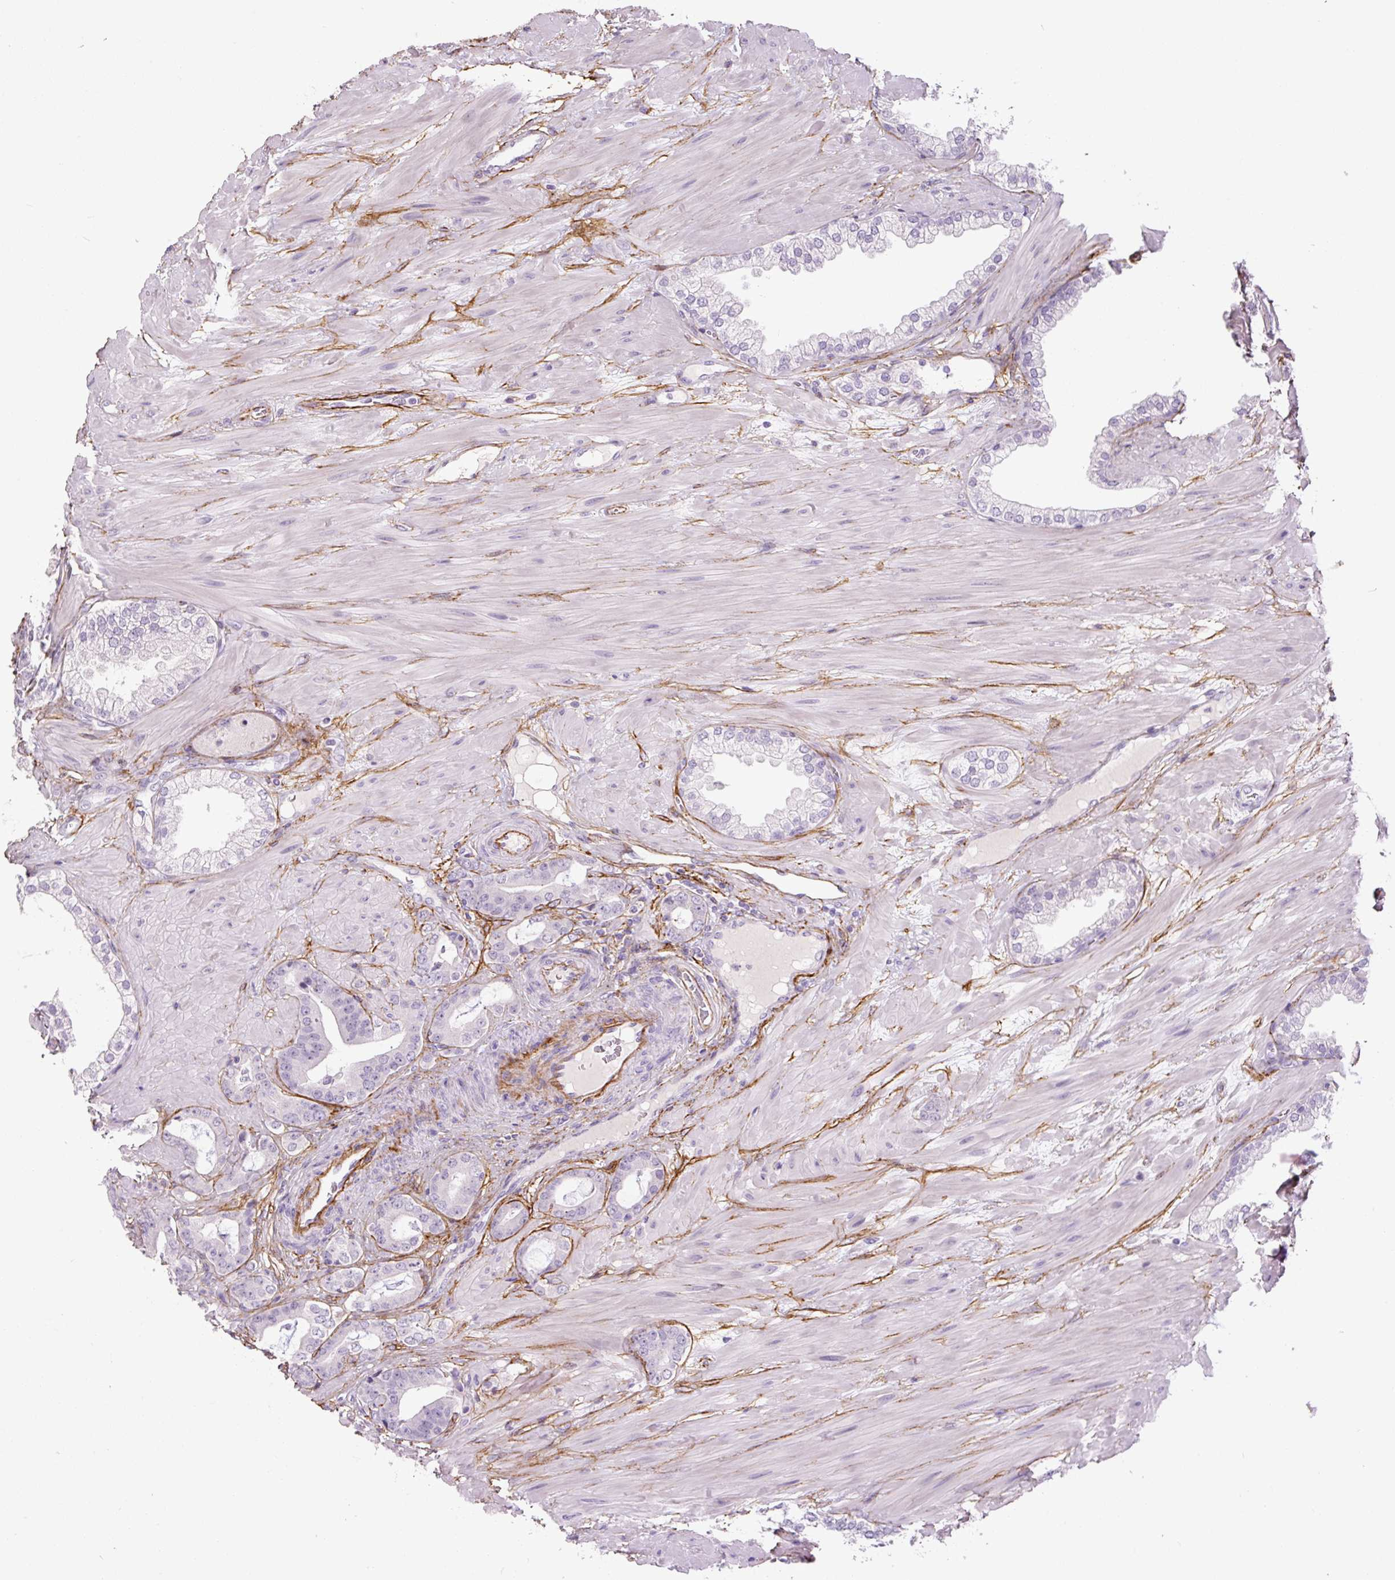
{"staining": {"intensity": "negative", "quantity": "none", "location": "none"}, "tissue": "prostate cancer", "cell_type": "Tumor cells", "image_type": "cancer", "snomed": [{"axis": "morphology", "description": "Adenocarcinoma, Low grade"}, {"axis": "topography", "description": "Prostate"}], "caption": "Human low-grade adenocarcinoma (prostate) stained for a protein using immunohistochemistry (IHC) displays no positivity in tumor cells.", "gene": "FBN1", "patient": {"sex": "male", "age": 61}}